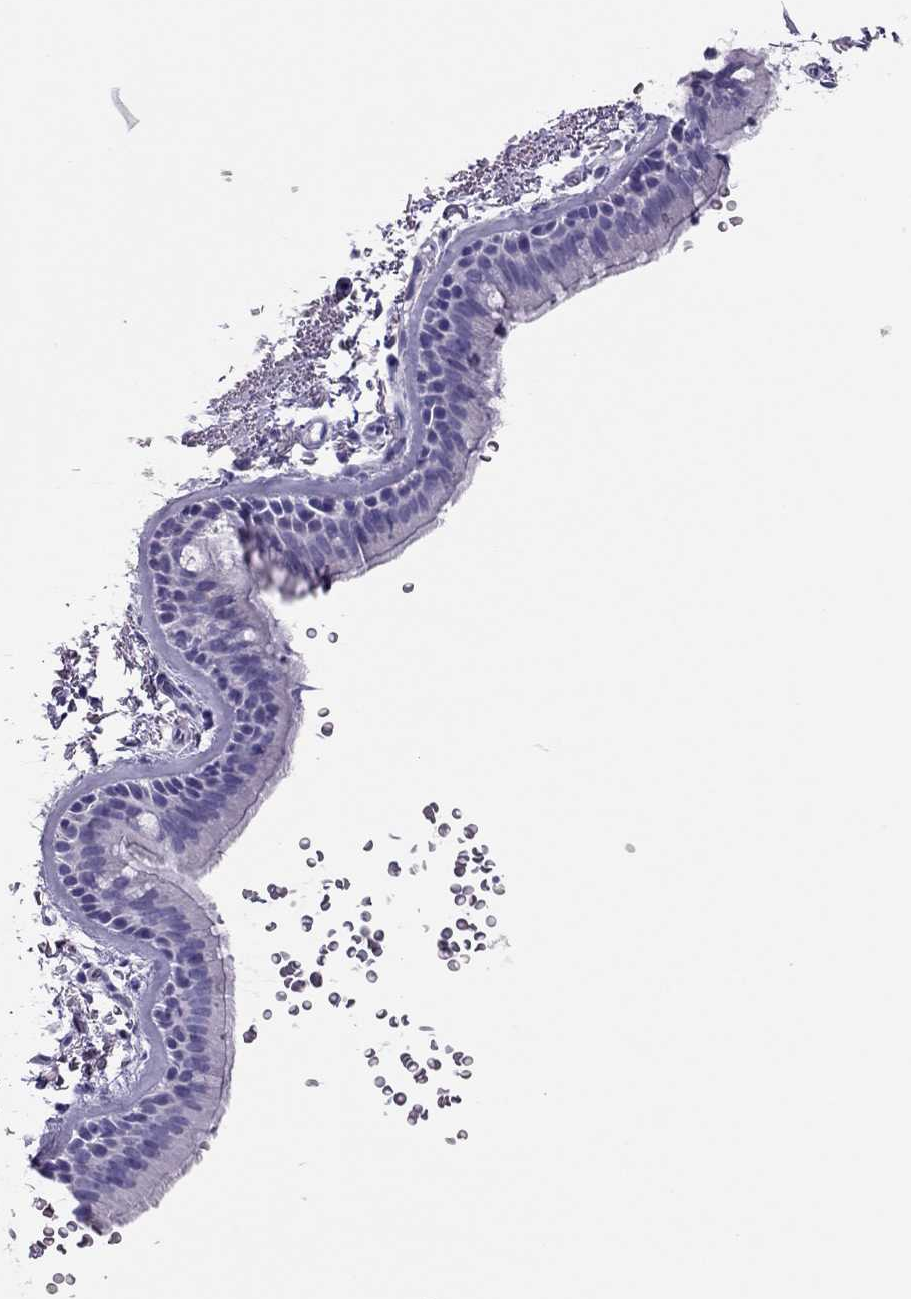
{"staining": {"intensity": "negative", "quantity": "none", "location": "none"}, "tissue": "bronchus", "cell_type": "Respiratory epithelial cells", "image_type": "normal", "snomed": [{"axis": "morphology", "description": "Normal tissue, NOS"}, {"axis": "topography", "description": "Lymph node"}, {"axis": "topography", "description": "Bronchus"}], "caption": "This is an immunohistochemistry image of unremarkable bronchus. There is no staining in respiratory epithelial cells.", "gene": "TSHB", "patient": {"sex": "female", "age": 70}}